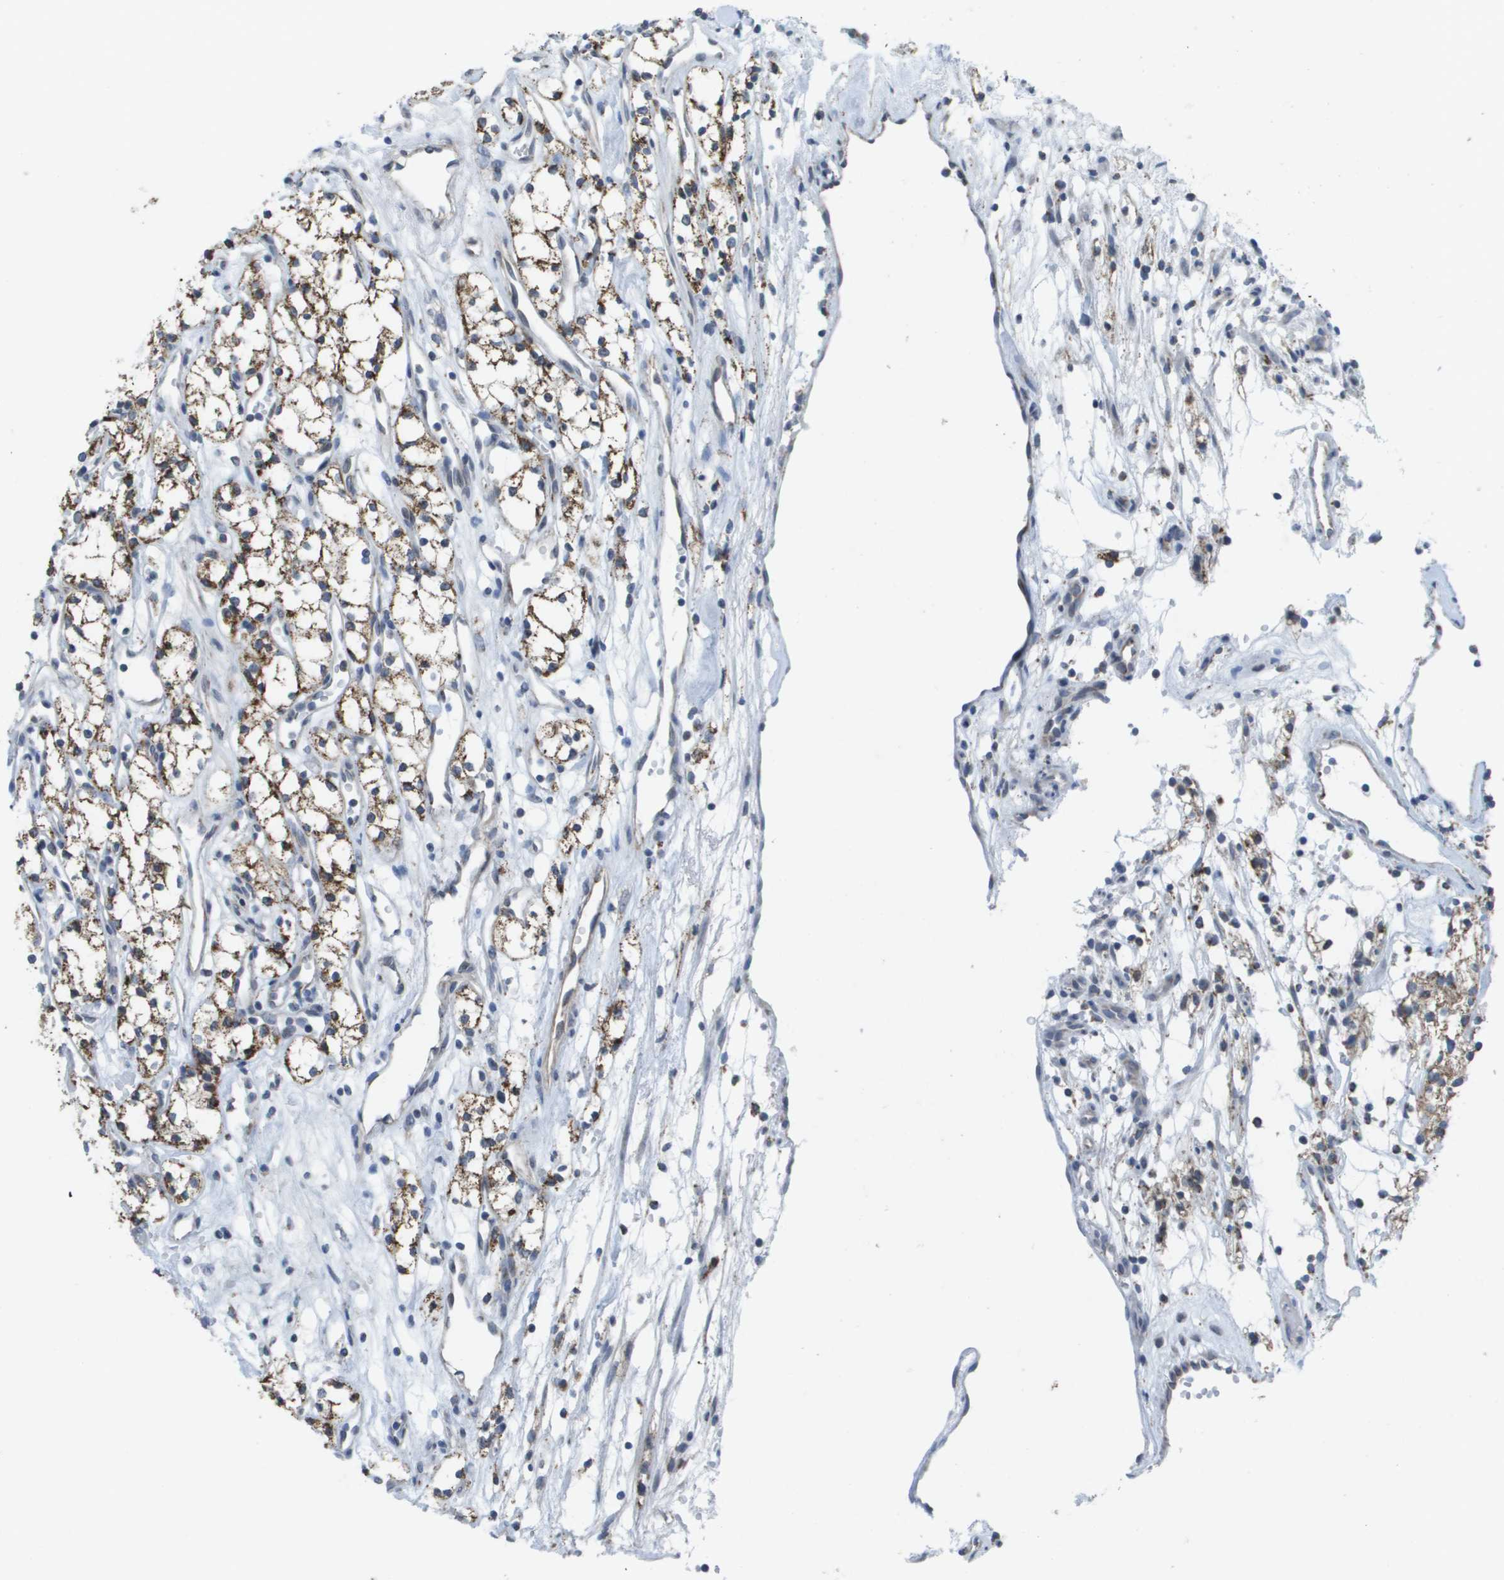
{"staining": {"intensity": "moderate", "quantity": ">75%", "location": "cytoplasmic/membranous"}, "tissue": "renal cancer", "cell_type": "Tumor cells", "image_type": "cancer", "snomed": [{"axis": "morphology", "description": "Adenocarcinoma, NOS"}, {"axis": "topography", "description": "Kidney"}], "caption": "Protein expression analysis of renal cancer demonstrates moderate cytoplasmic/membranous expression in about >75% of tumor cells.", "gene": "TMEM223", "patient": {"sex": "male", "age": 59}}